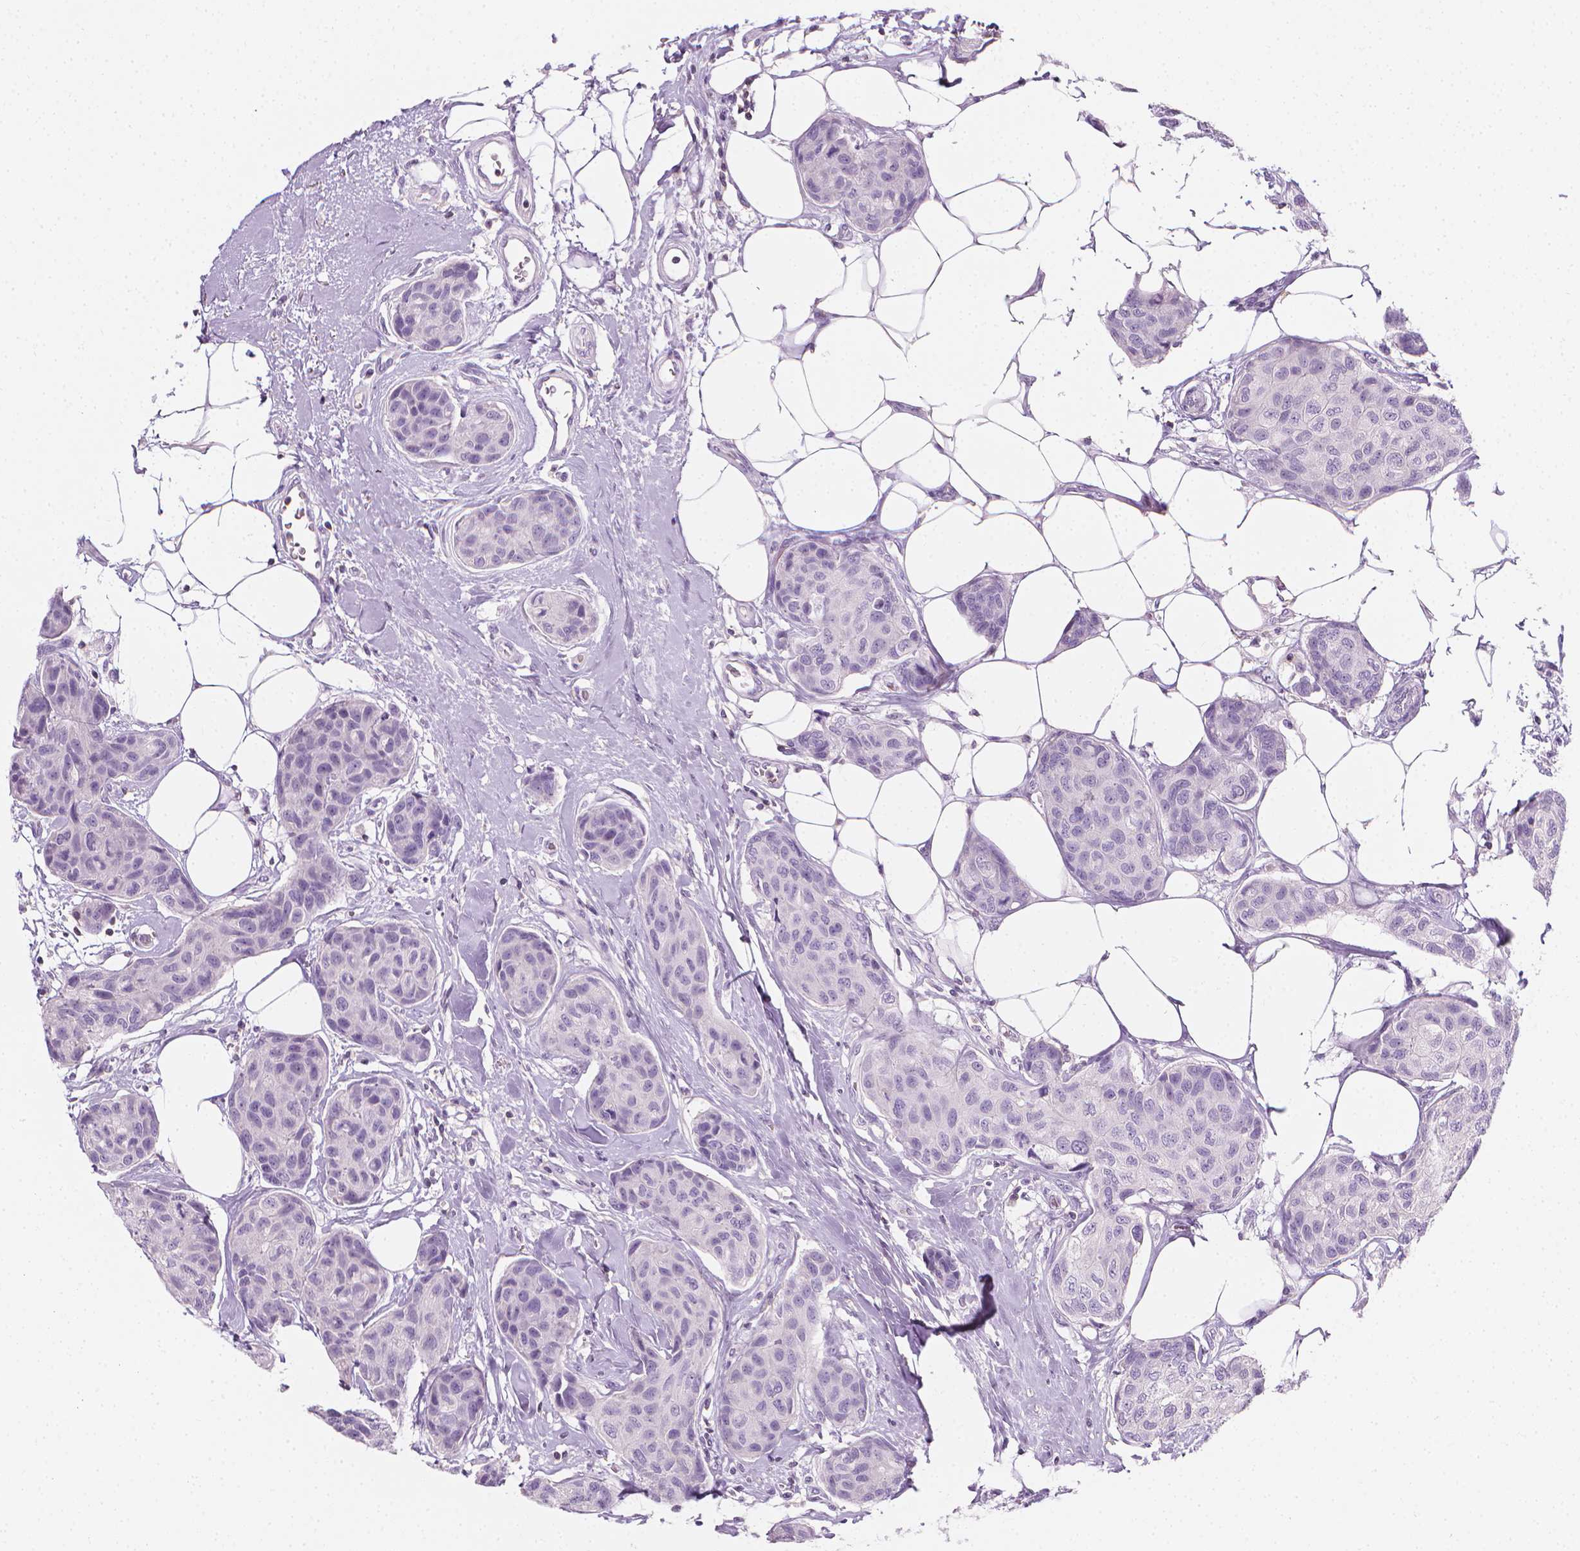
{"staining": {"intensity": "negative", "quantity": "none", "location": "none"}, "tissue": "breast cancer", "cell_type": "Tumor cells", "image_type": "cancer", "snomed": [{"axis": "morphology", "description": "Duct carcinoma"}, {"axis": "topography", "description": "Breast"}], "caption": "Immunohistochemistry (IHC) of human breast invasive ductal carcinoma displays no positivity in tumor cells. The staining is performed using DAB brown chromogen with nuclei counter-stained in using hematoxylin.", "gene": "DCAF8L1", "patient": {"sex": "female", "age": 80}}